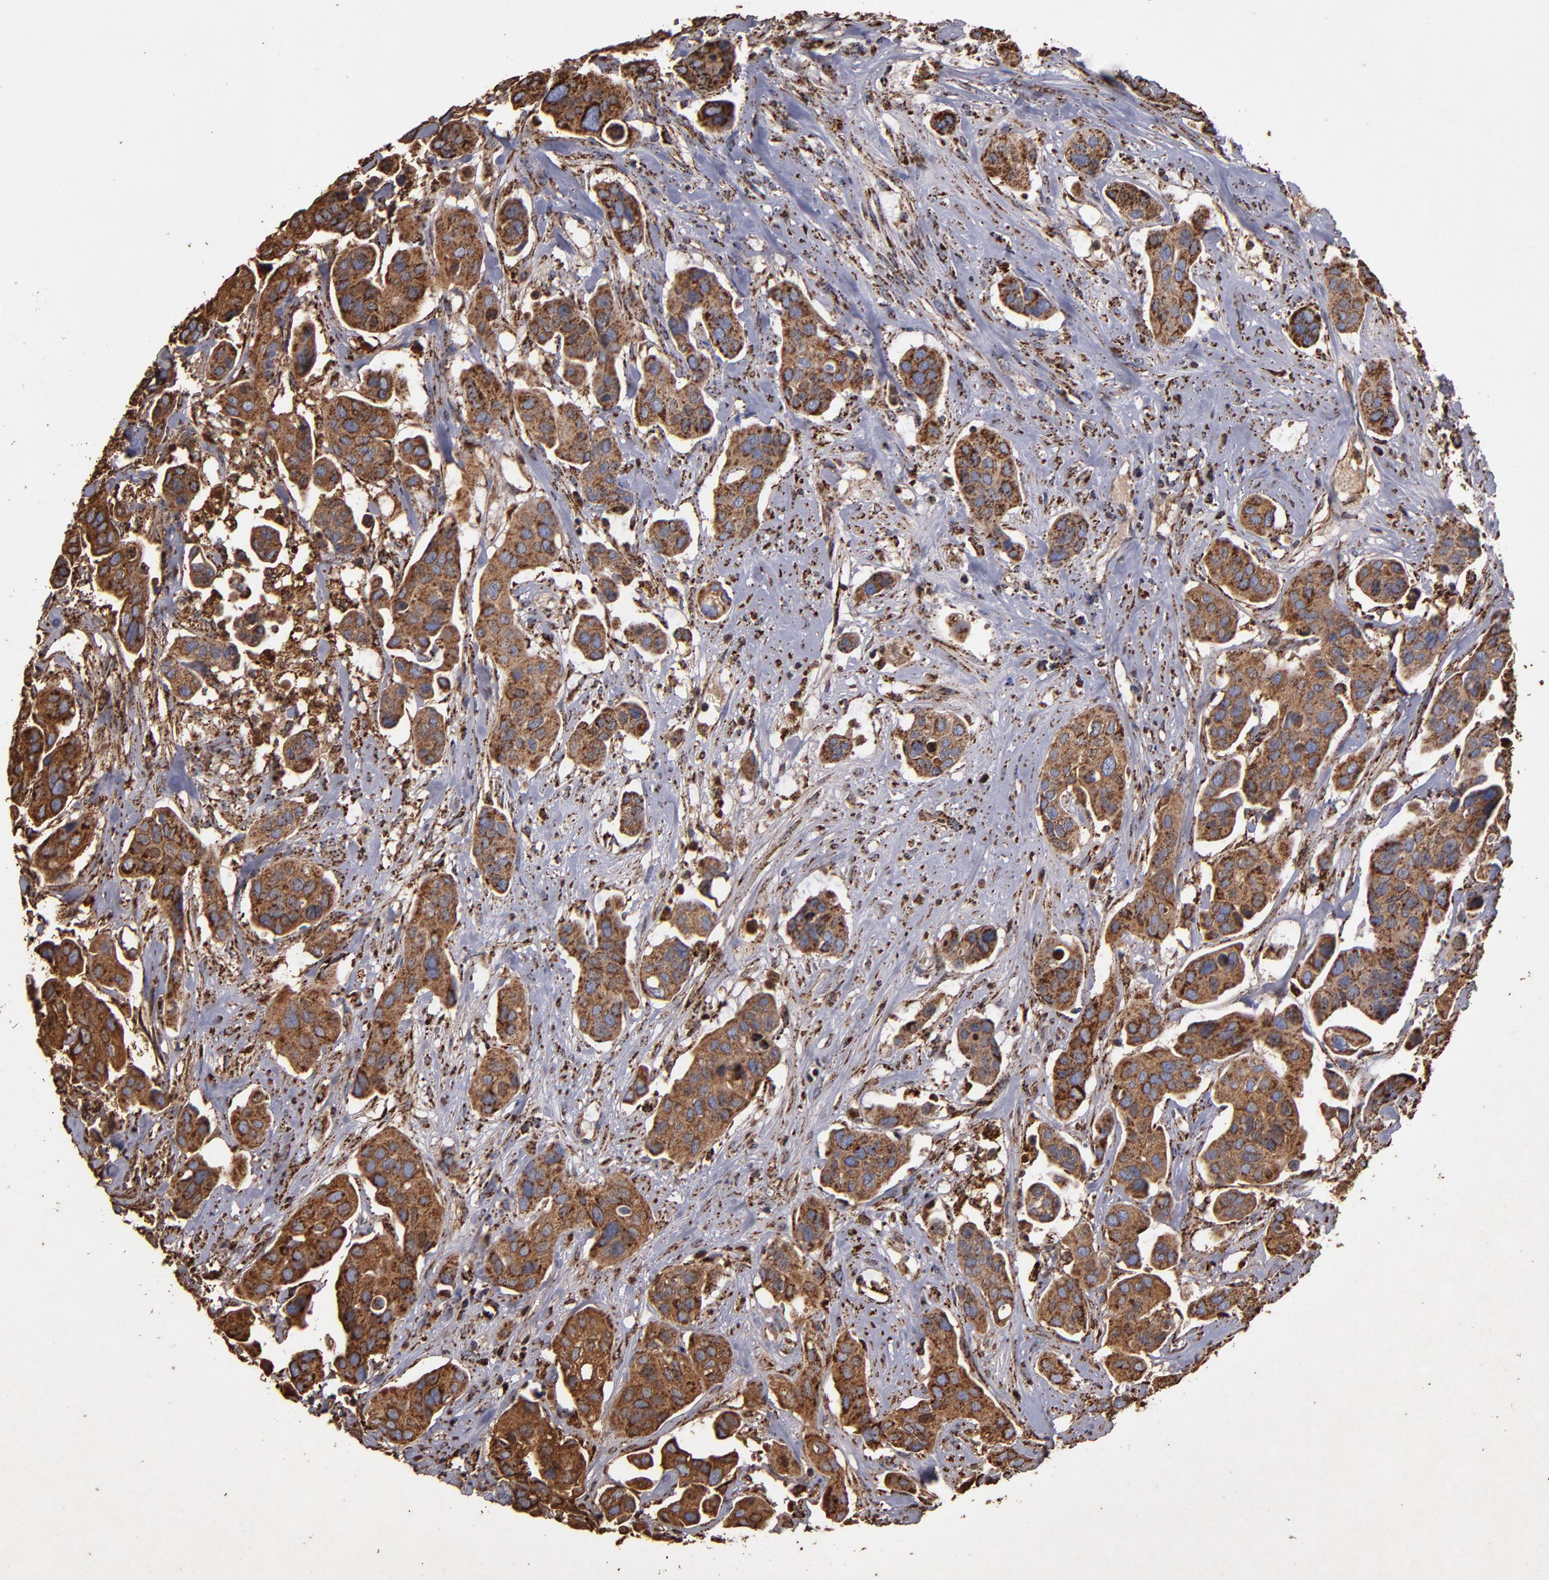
{"staining": {"intensity": "strong", "quantity": ">75%", "location": "cytoplasmic/membranous"}, "tissue": "urothelial cancer", "cell_type": "Tumor cells", "image_type": "cancer", "snomed": [{"axis": "morphology", "description": "Adenocarcinoma, NOS"}, {"axis": "topography", "description": "Urinary bladder"}], "caption": "Immunohistochemistry (IHC) image of neoplastic tissue: adenocarcinoma stained using IHC shows high levels of strong protein expression localized specifically in the cytoplasmic/membranous of tumor cells, appearing as a cytoplasmic/membranous brown color.", "gene": "SOD2", "patient": {"sex": "male", "age": 61}}